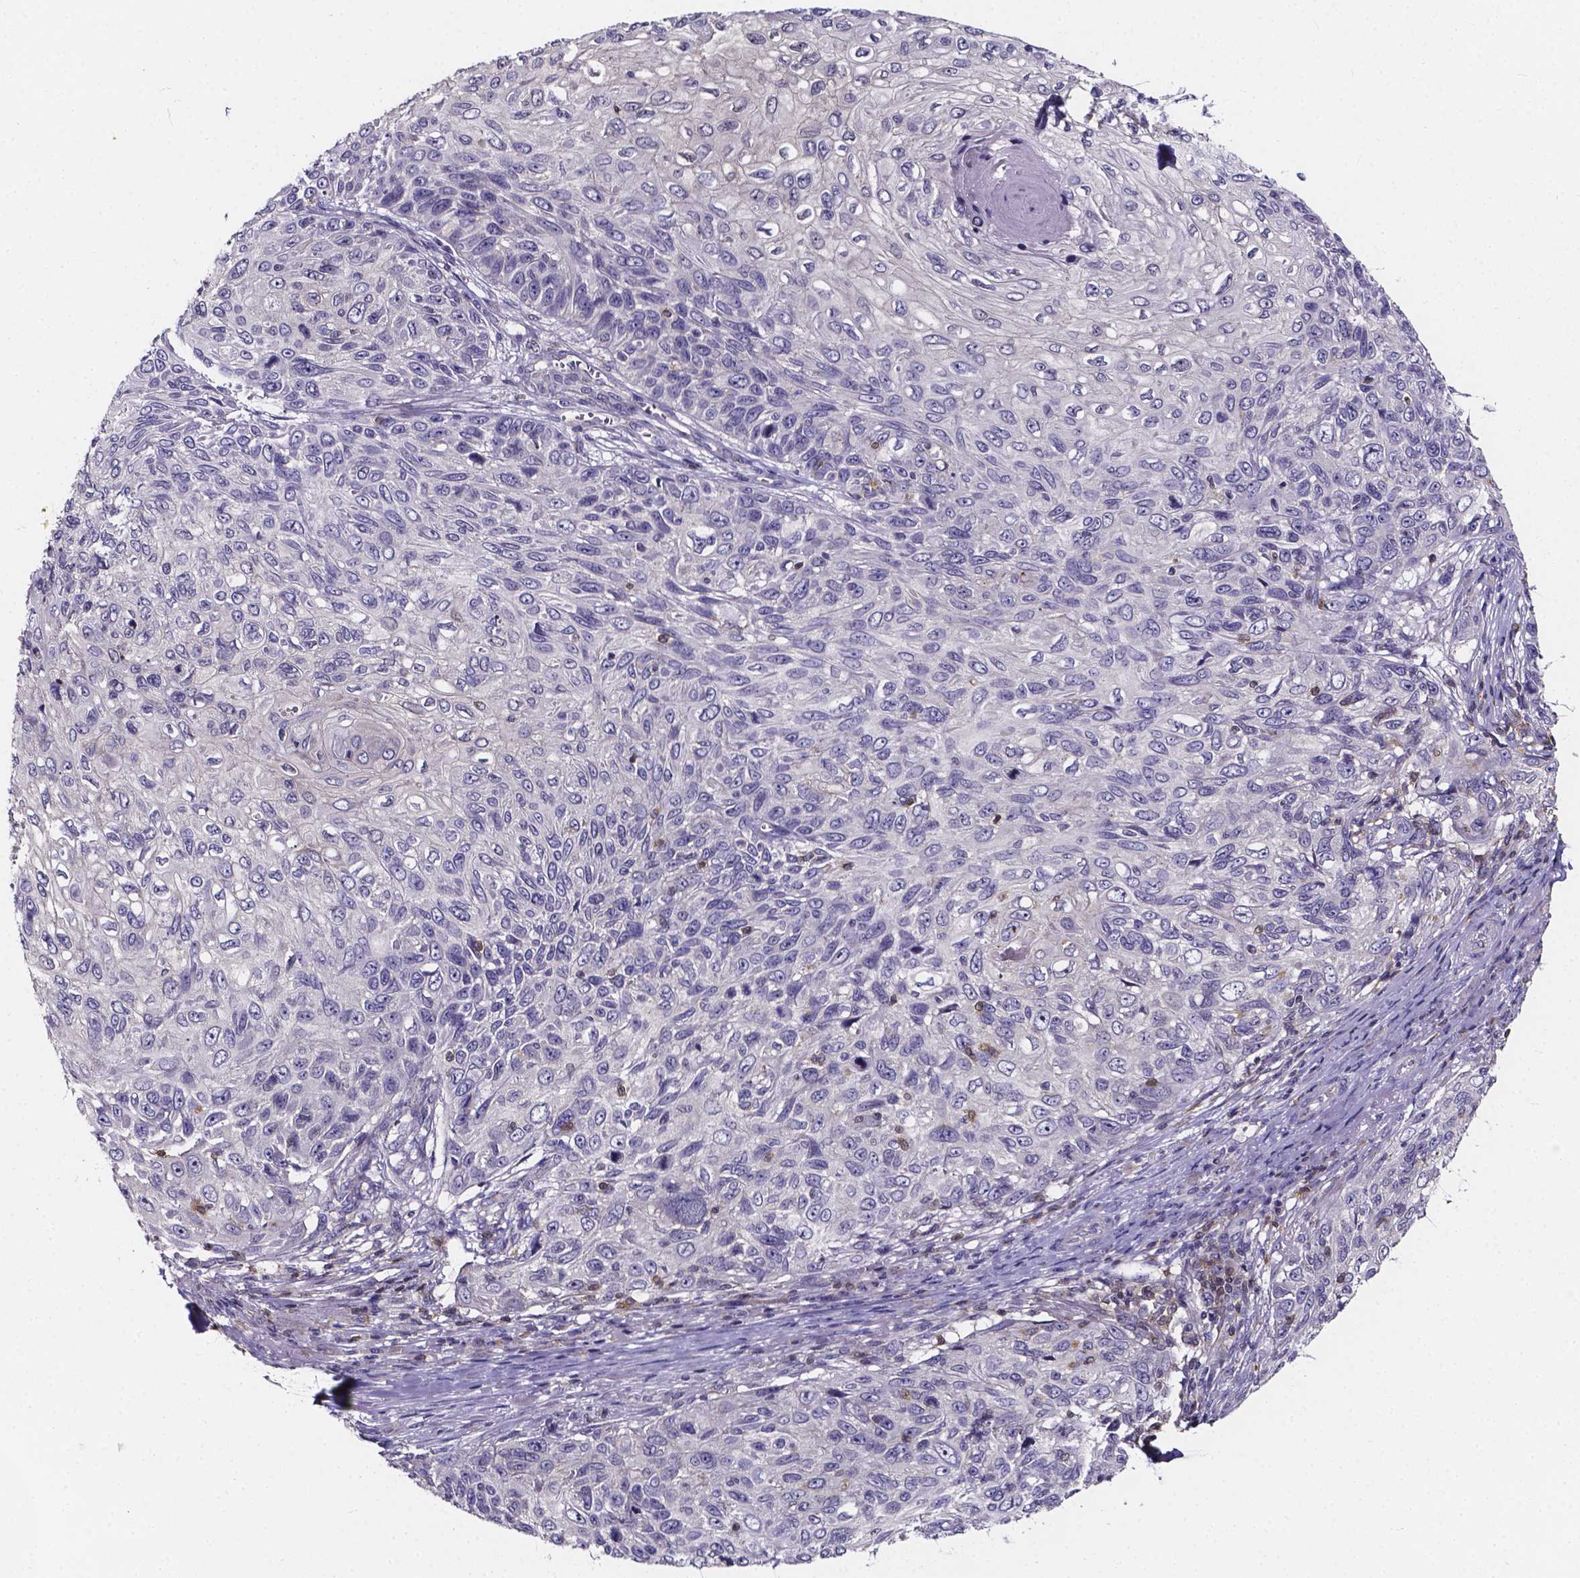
{"staining": {"intensity": "negative", "quantity": "none", "location": "none"}, "tissue": "skin cancer", "cell_type": "Tumor cells", "image_type": "cancer", "snomed": [{"axis": "morphology", "description": "Squamous cell carcinoma, NOS"}, {"axis": "topography", "description": "Skin"}], "caption": "This is a micrograph of immunohistochemistry staining of skin cancer (squamous cell carcinoma), which shows no positivity in tumor cells.", "gene": "THEMIS", "patient": {"sex": "male", "age": 92}}